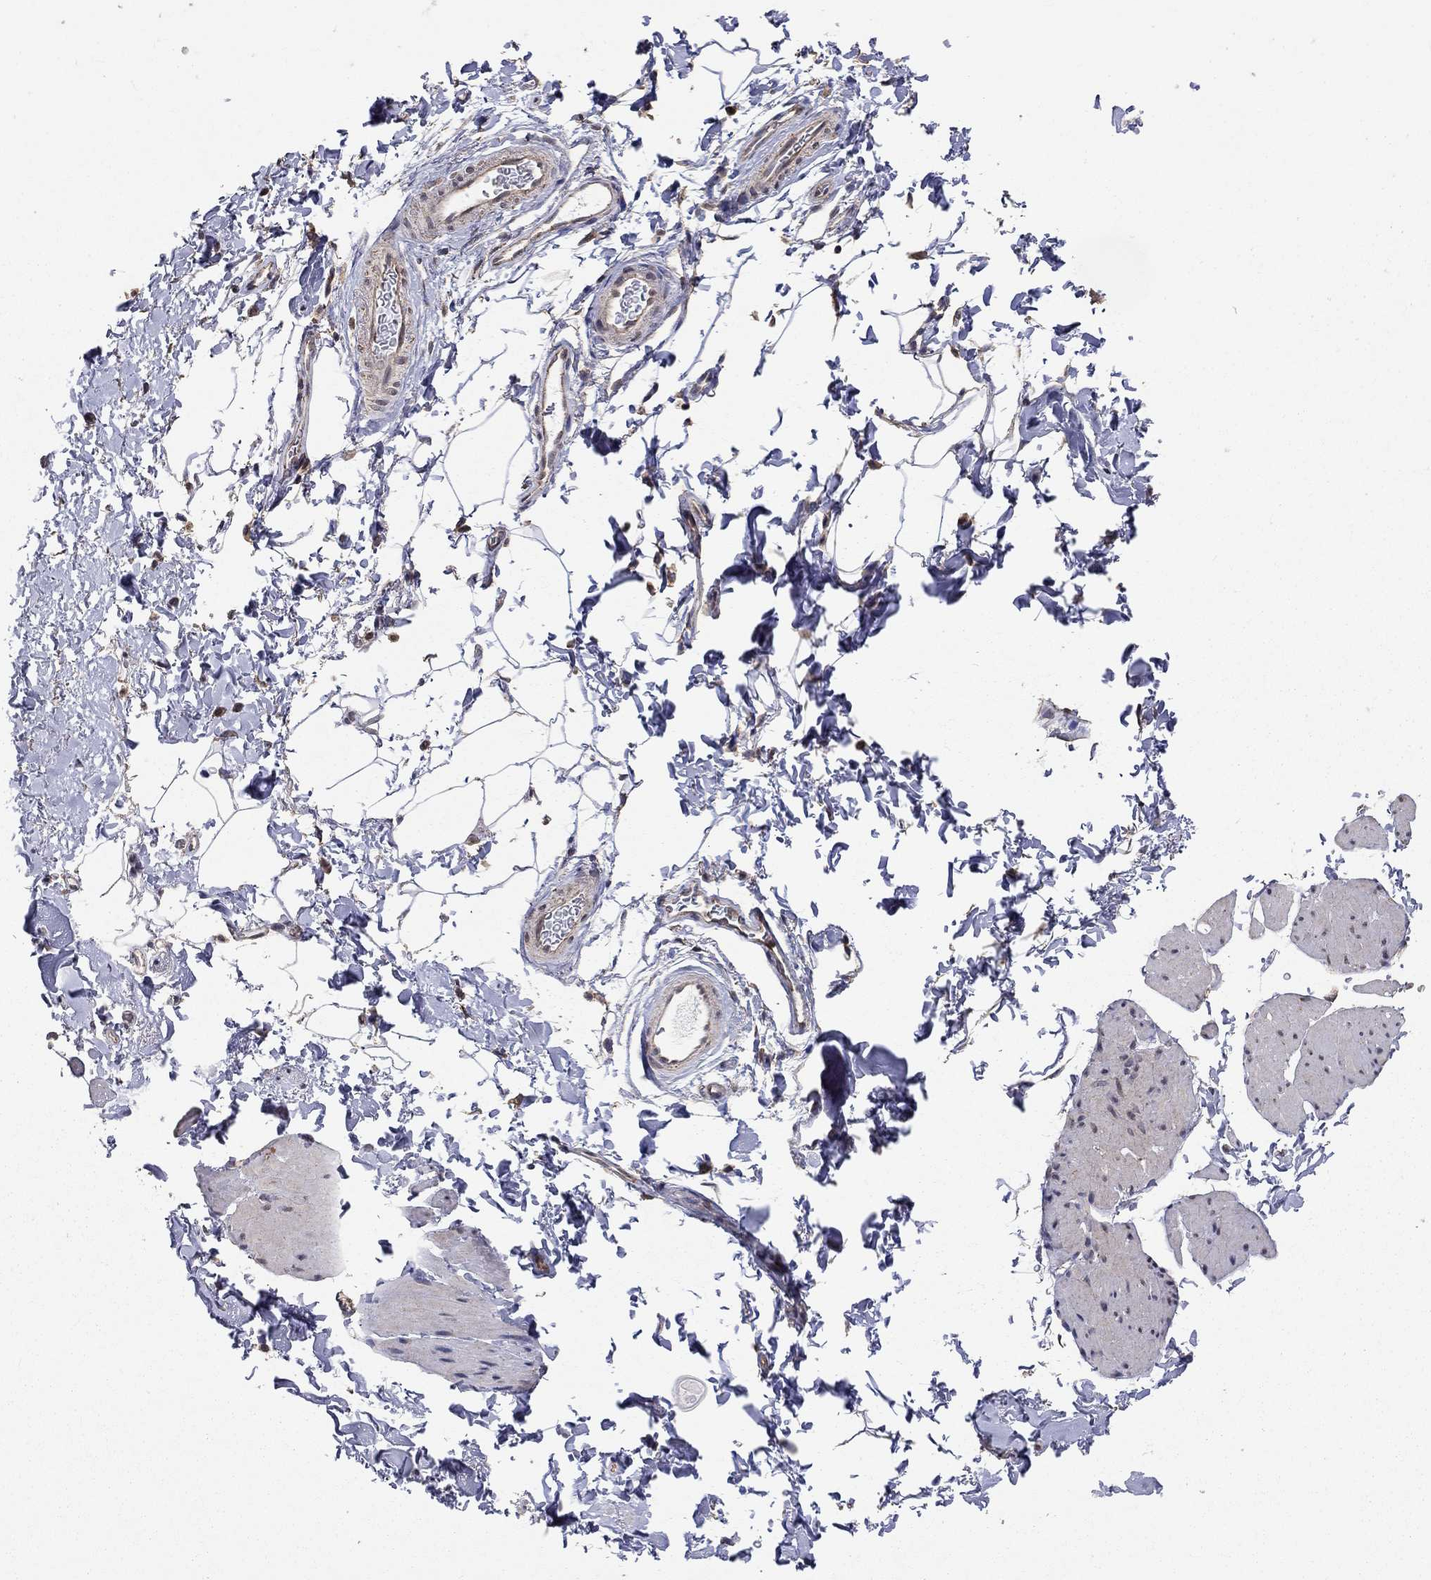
{"staining": {"intensity": "negative", "quantity": "none", "location": "none"}, "tissue": "smooth muscle", "cell_type": "Smooth muscle cells", "image_type": "normal", "snomed": [{"axis": "morphology", "description": "Normal tissue, NOS"}, {"axis": "topography", "description": "Adipose tissue"}, {"axis": "topography", "description": "Smooth muscle"}, {"axis": "topography", "description": "Peripheral nerve tissue"}], "caption": "High power microscopy histopathology image of an immunohistochemistry photomicrograph of normal smooth muscle, revealing no significant positivity in smooth muscle cells. Nuclei are stained in blue.", "gene": "ANKRA2", "patient": {"sex": "male", "age": 83}}